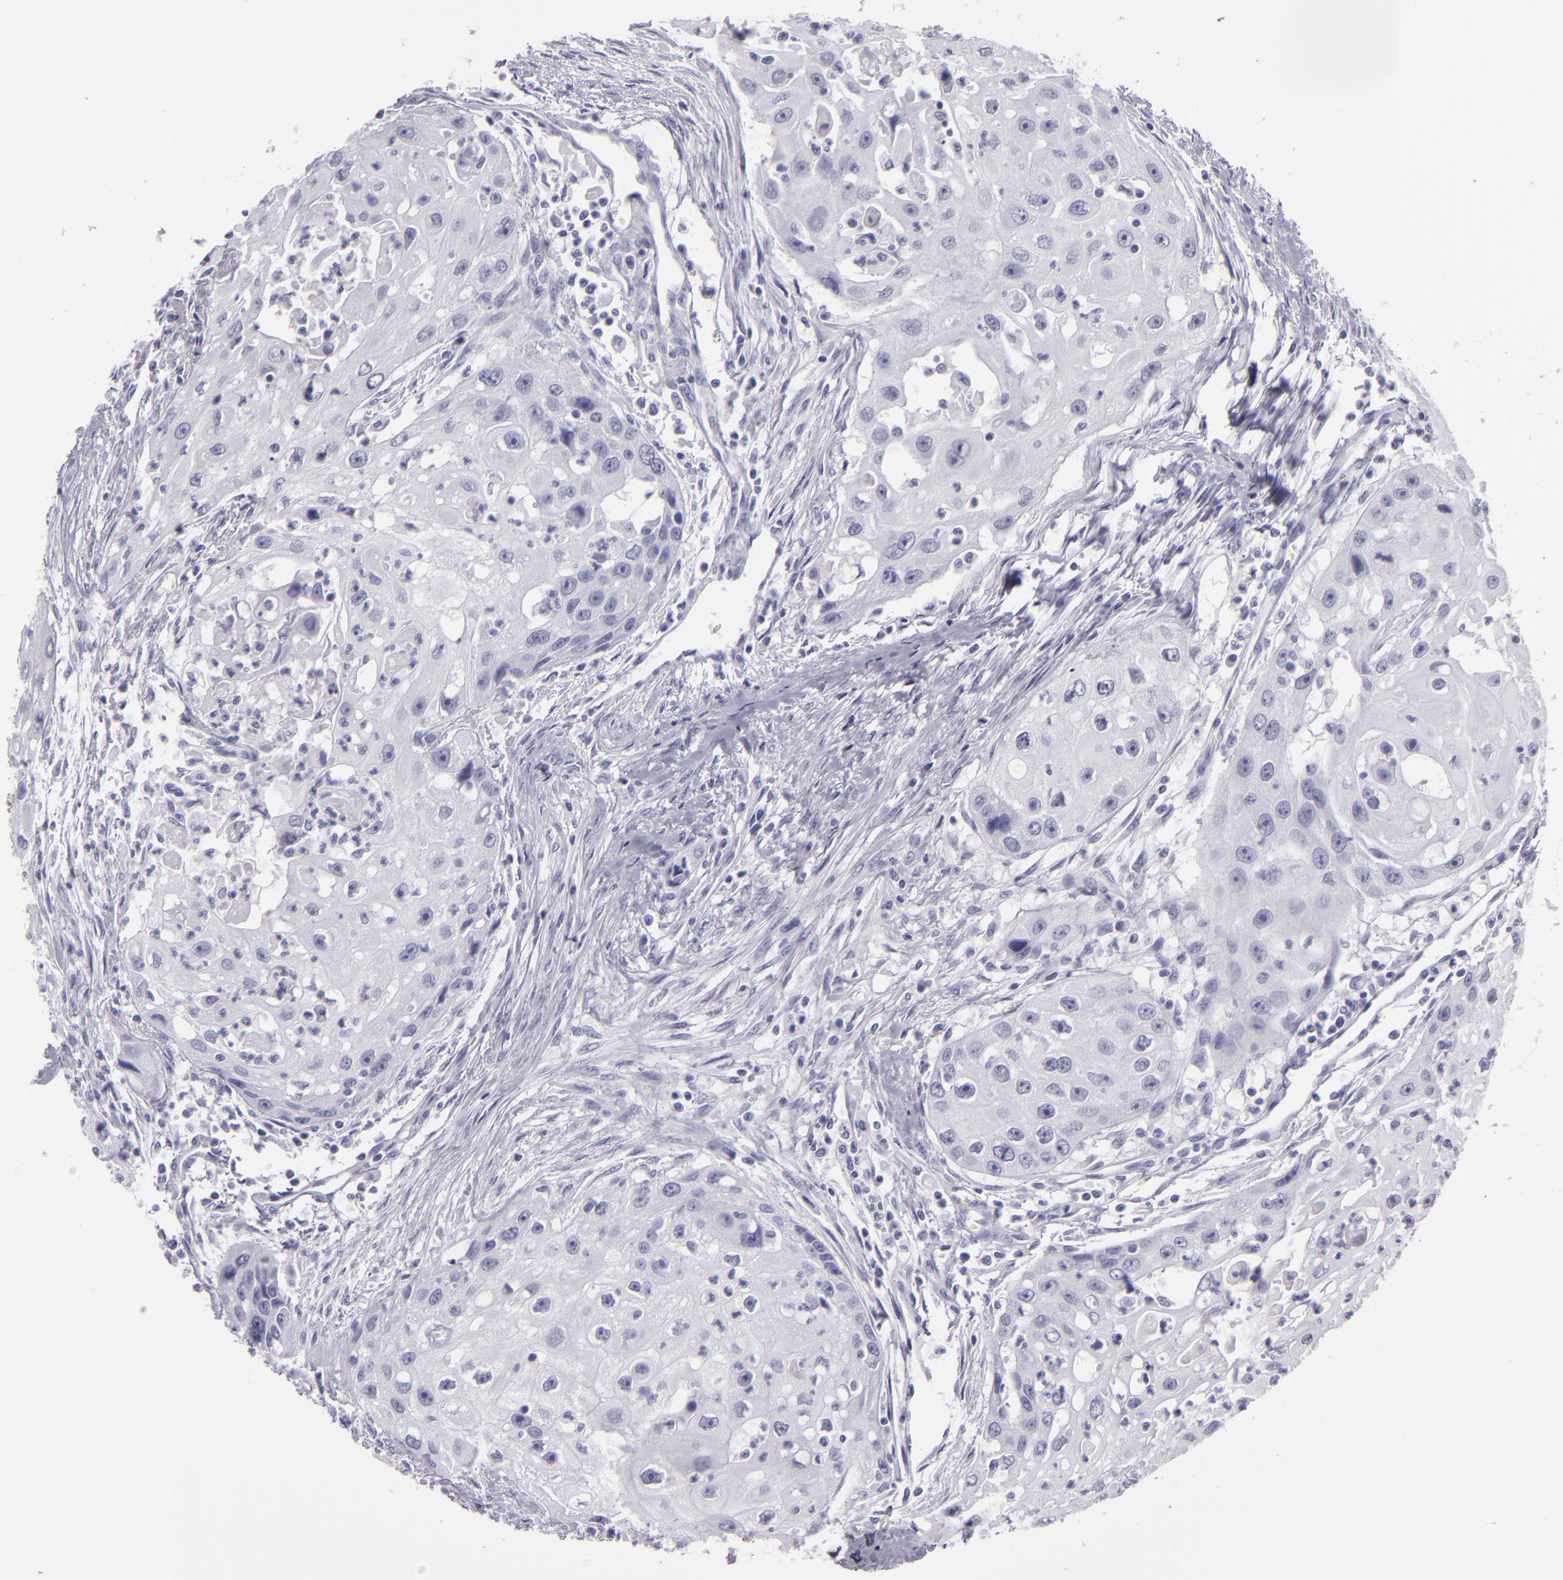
{"staining": {"intensity": "negative", "quantity": "none", "location": "none"}, "tissue": "head and neck cancer", "cell_type": "Tumor cells", "image_type": "cancer", "snomed": [{"axis": "morphology", "description": "Squamous cell carcinoma, NOS"}, {"axis": "topography", "description": "Head-Neck"}], "caption": "This is an immunohistochemistry micrograph of head and neck cancer. There is no expression in tumor cells.", "gene": "CR2", "patient": {"sex": "male", "age": 64}}